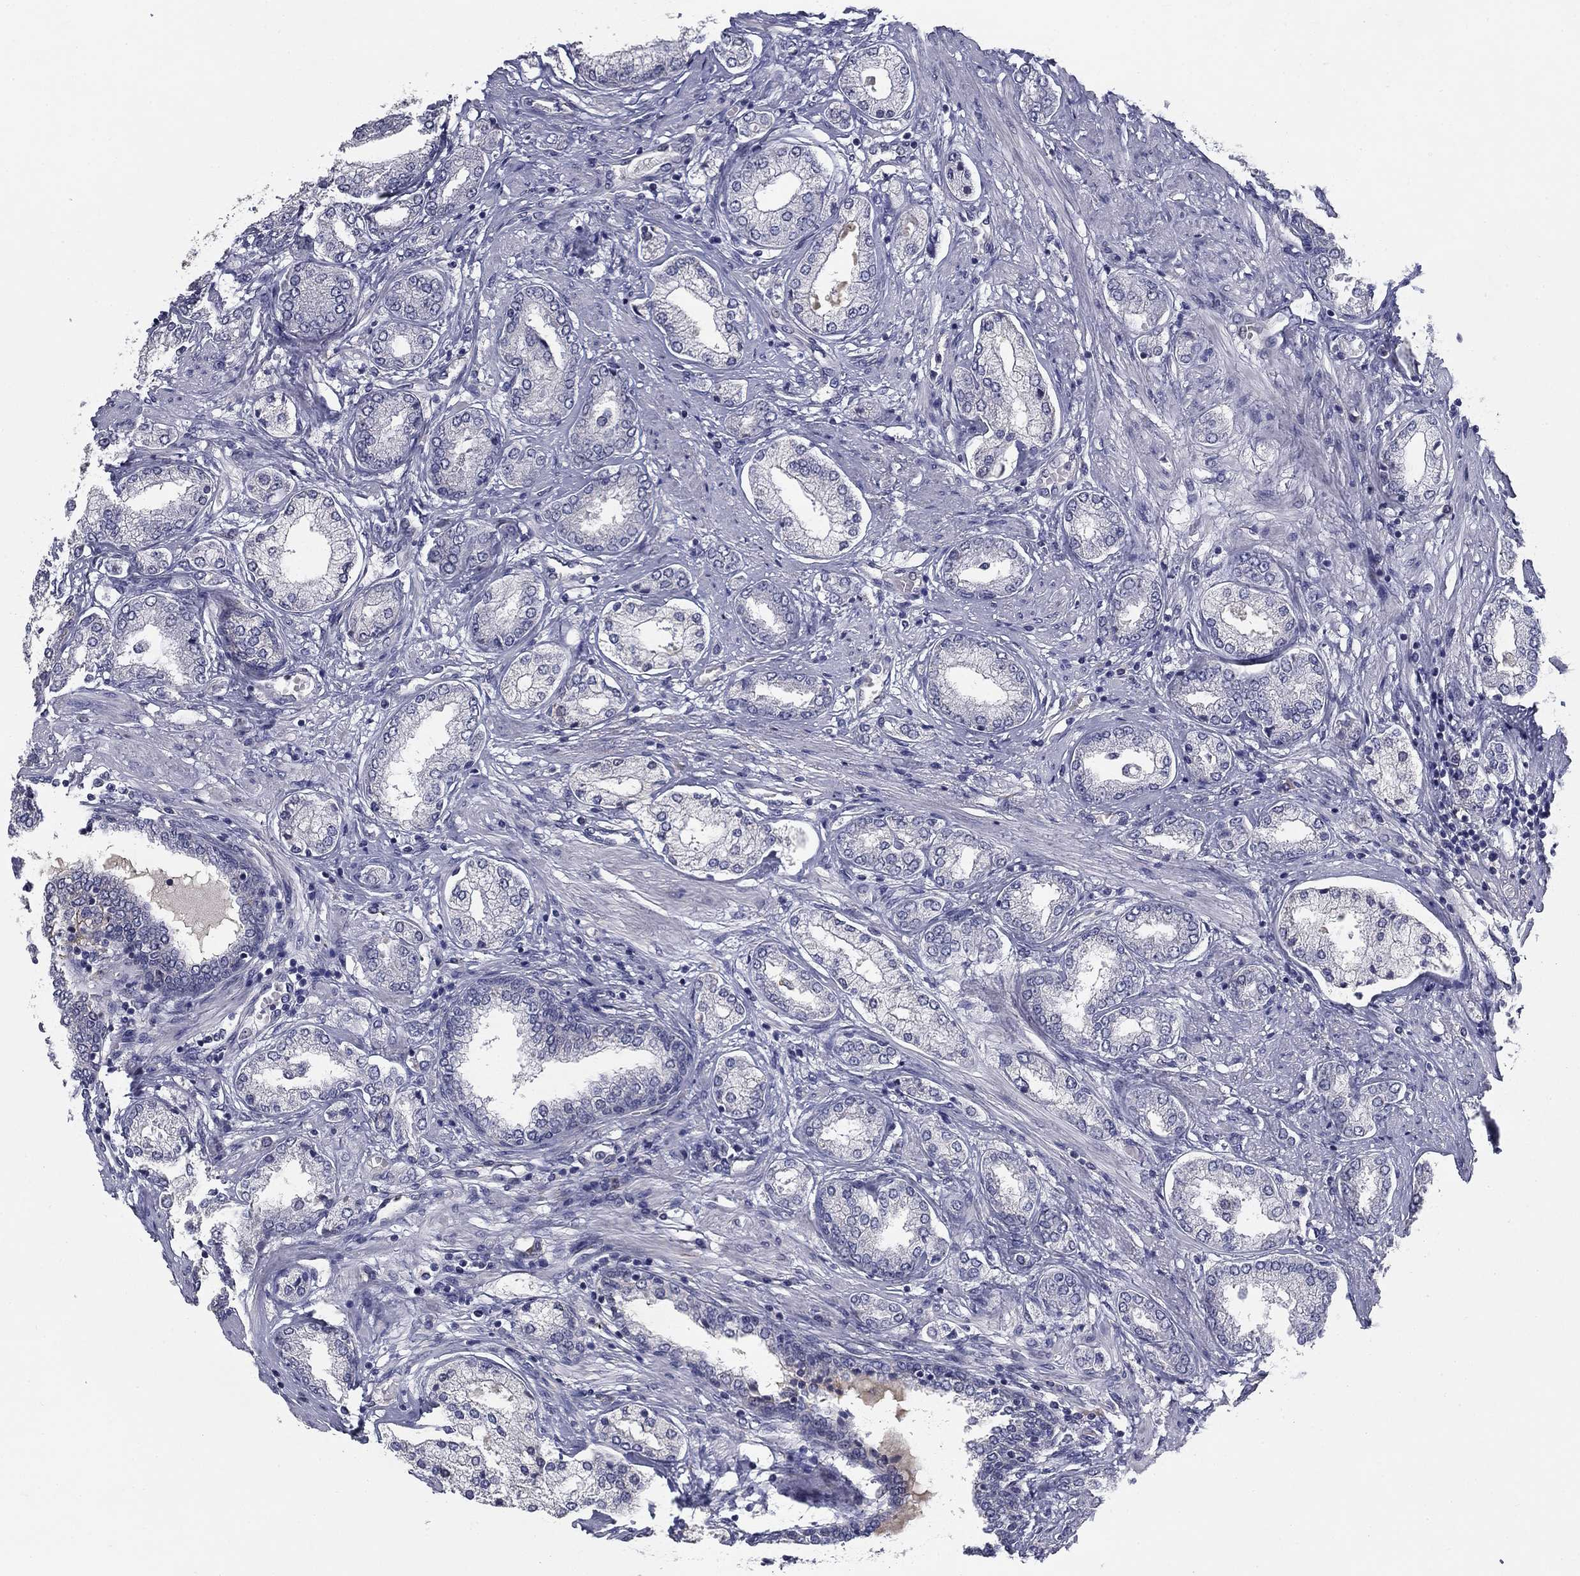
{"staining": {"intensity": "negative", "quantity": "none", "location": "none"}, "tissue": "prostate cancer", "cell_type": "Tumor cells", "image_type": "cancer", "snomed": [{"axis": "morphology", "description": "Adenocarcinoma, NOS"}, {"axis": "morphology", "description": "Adenocarcinoma, High grade"}, {"axis": "topography", "description": "Prostate"}], "caption": "Immunohistochemistry (IHC) image of neoplastic tissue: human adenocarcinoma (prostate) stained with DAB reveals no significant protein staining in tumor cells.", "gene": "CD274", "patient": {"sex": "male", "age": 64}}